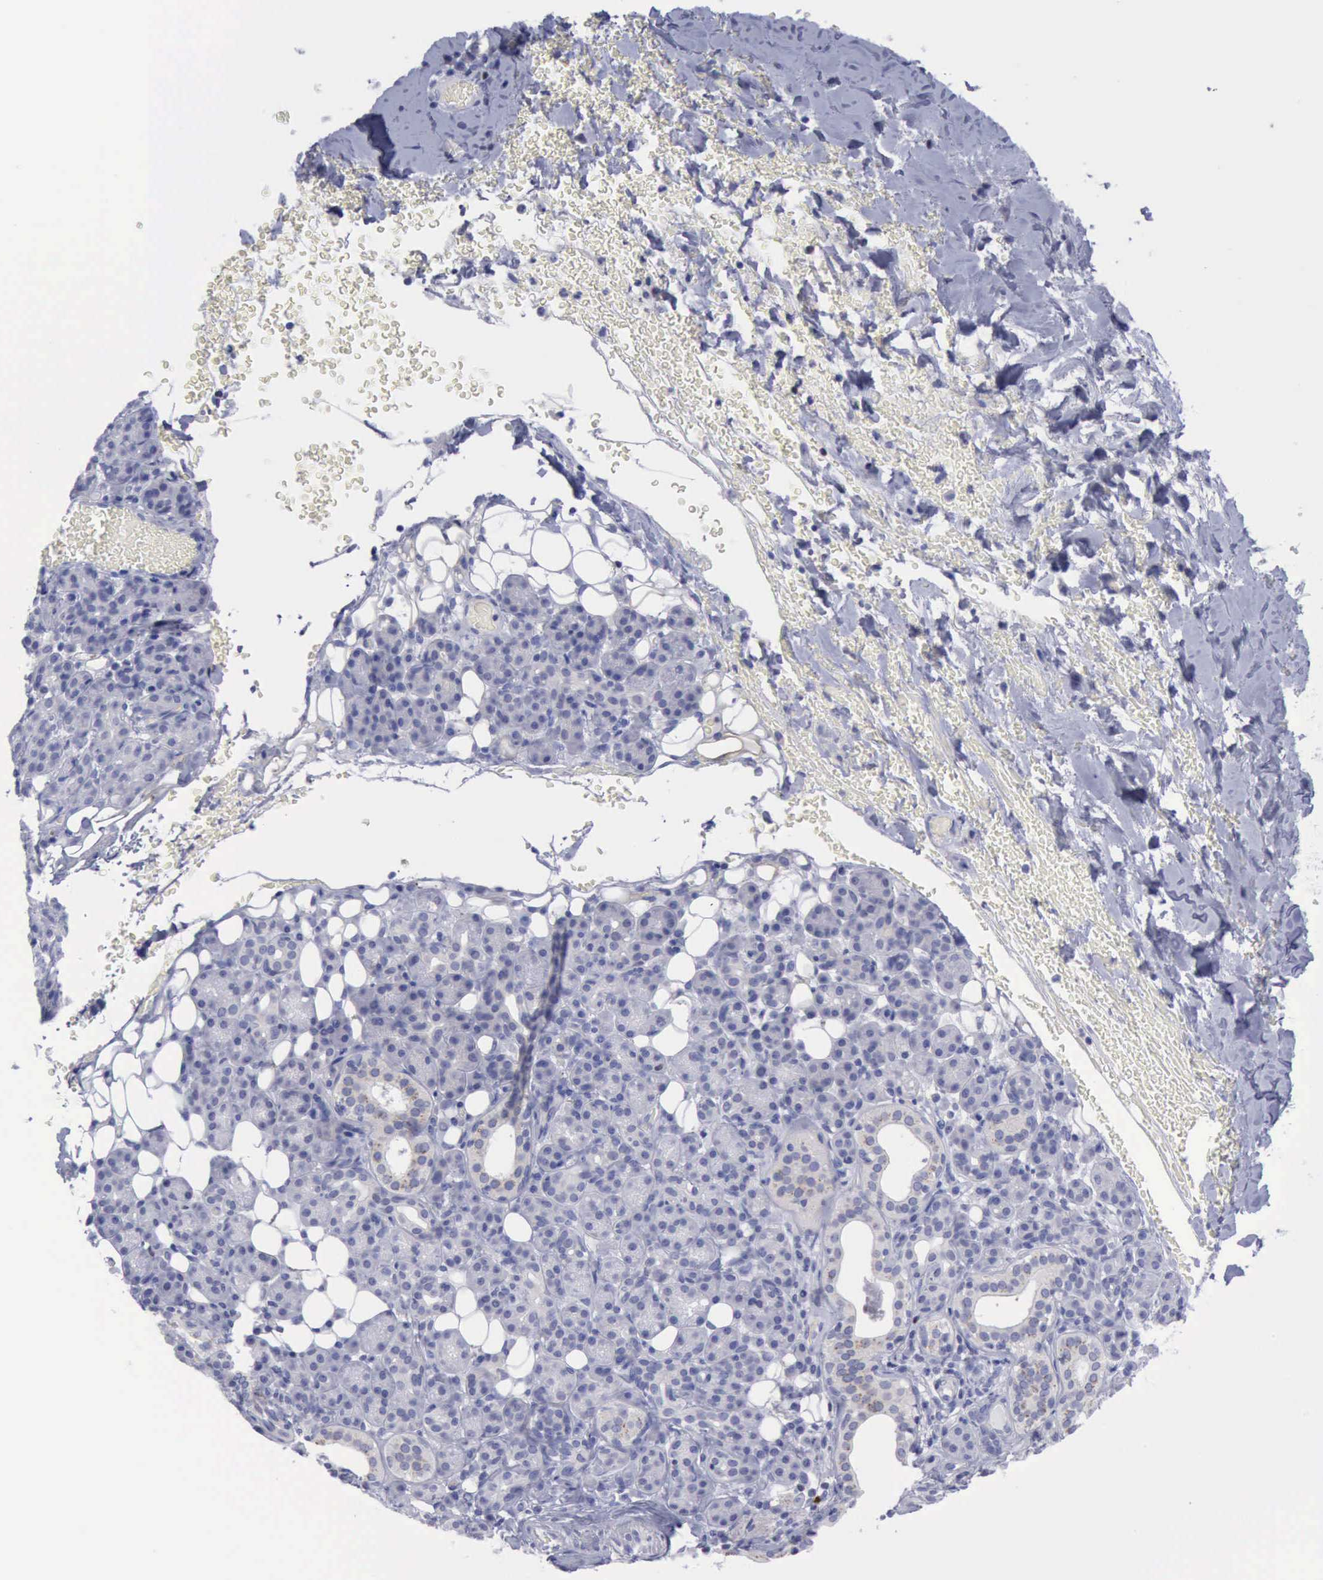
{"staining": {"intensity": "negative", "quantity": "none", "location": "none"}, "tissue": "skin cancer", "cell_type": "Tumor cells", "image_type": "cancer", "snomed": [{"axis": "morphology", "description": "Squamous cell carcinoma, NOS"}, {"axis": "topography", "description": "Skin"}], "caption": "Skin squamous cell carcinoma was stained to show a protein in brown. There is no significant staining in tumor cells. (DAB (3,3'-diaminobenzidine) immunohistochemistry visualized using brightfield microscopy, high magnification).", "gene": "SATB2", "patient": {"sex": "male", "age": 84}}